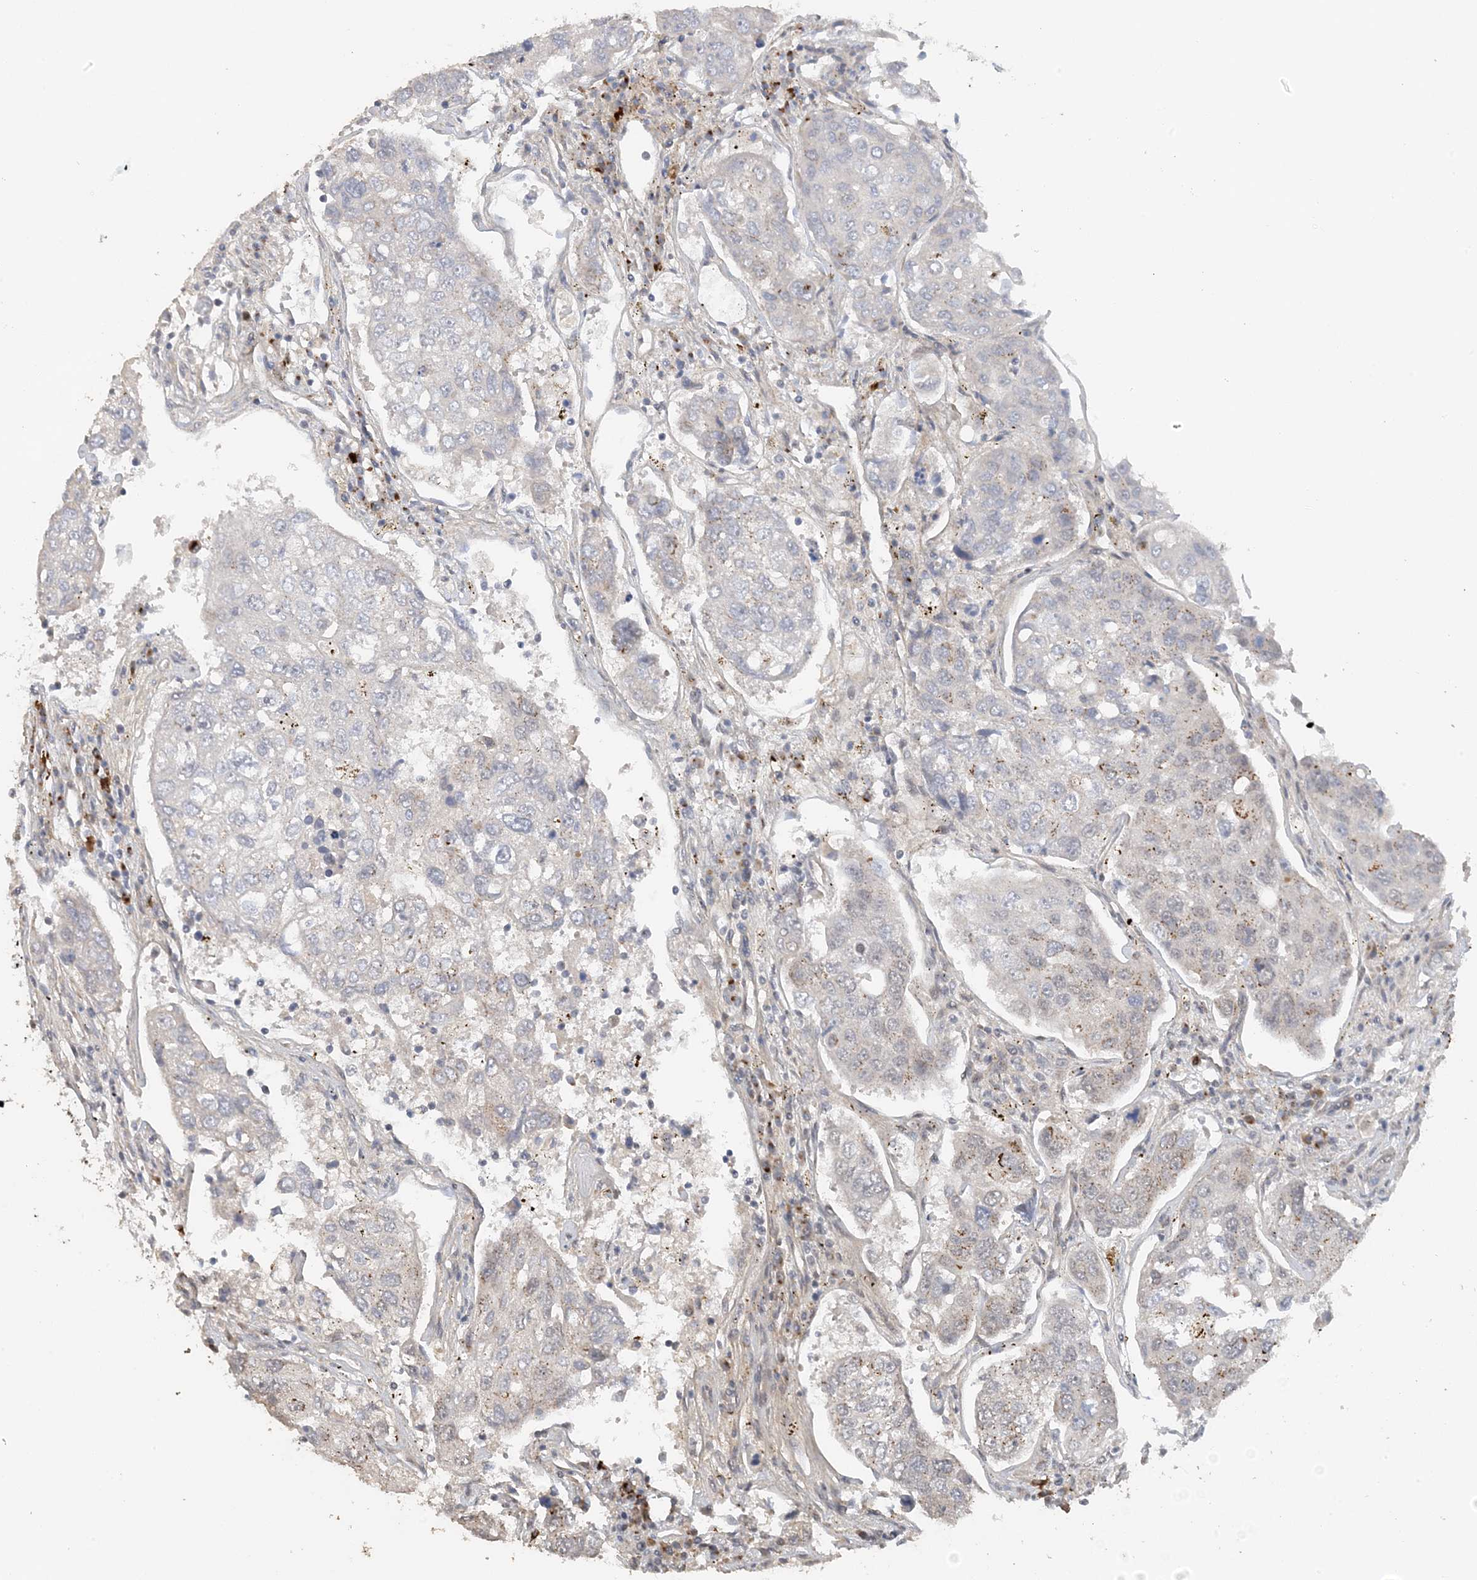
{"staining": {"intensity": "moderate", "quantity": "<25%", "location": "cytoplasmic/membranous"}, "tissue": "urothelial cancer", "cell_type": "Tumor cells", "image_type": "cancer", "snomed": [{"axis": "morphology", "description": "Urothelial carcinoma, High grade"}, {"axis": "topography", "description": "Lymph node"}, {"axis": "topography", "description": "Urinary bladder"}], "caption": "A high-resolution histopathology image shows immunohistochemistry (IHC) staining of high-grade urothelial carcinoma, which demonstrates moderate cytoplasmic/membranous staining in approximately <25% of tumor cells. The protein of interest is shown in brown color, while the nuclei are stained blue.", "gene": "ZCCHC4", "patient": {"sex": "male", "age": 51}}